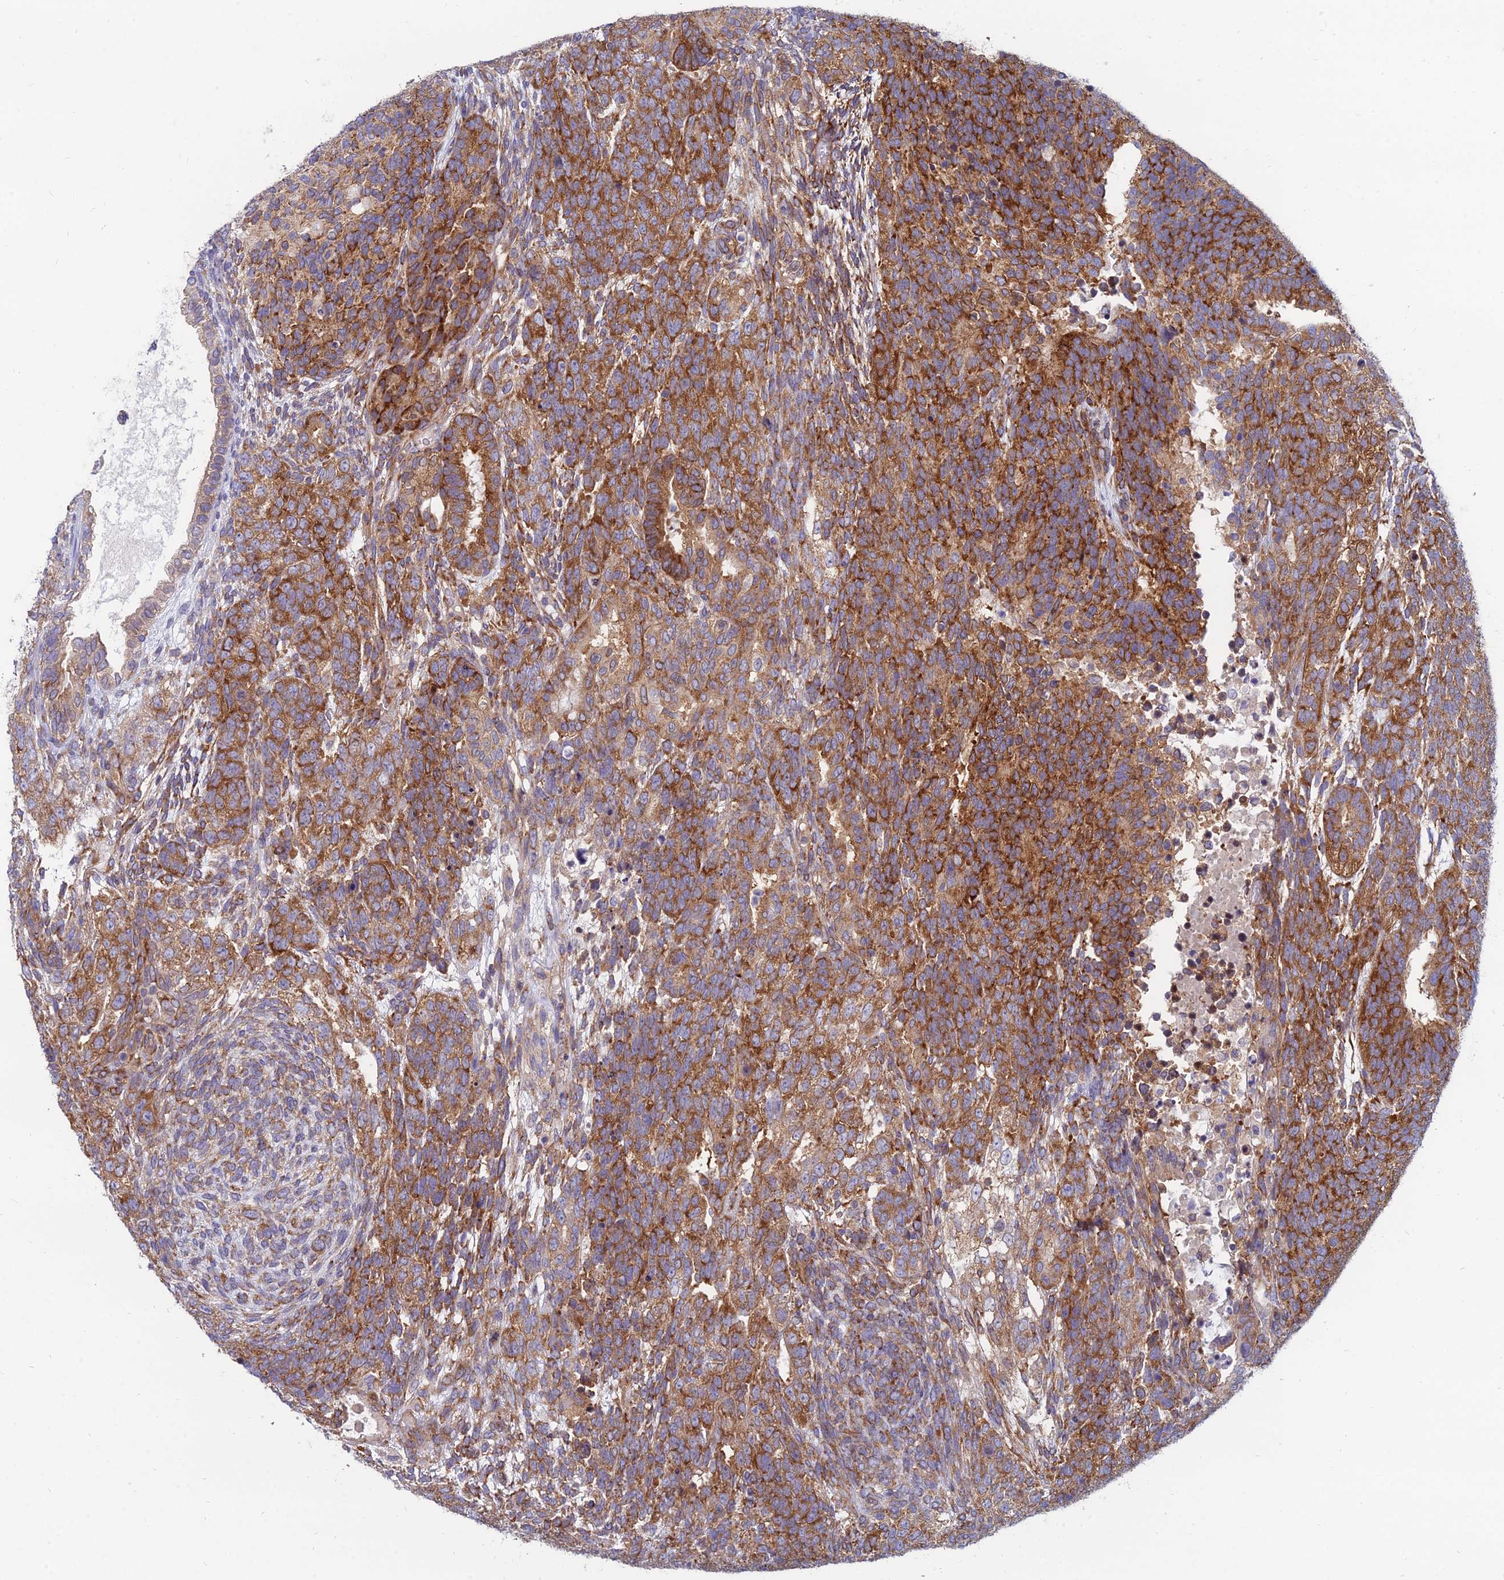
{"staining": {"intensity": "strong", "quantity": ">75%", "location": "cytoplasmic/membranous"}, "tissue": "testis cancer", "cell_type": "Tumor cells", "image_type": "cancer", "snomed": [{"axis": "morphology", "description": "Carcinoma, Embryonal, NOS"}, {"axis": "topography", "description": "Testis"}], "caption": "Immunohistochemical staining of human testis cancer exhibits high levels of strong cytoplasmic/membranous expression in about >75% of tumor cells.", "gene": "TXLNA", "patient": {"sex": "male", "age": 23}}